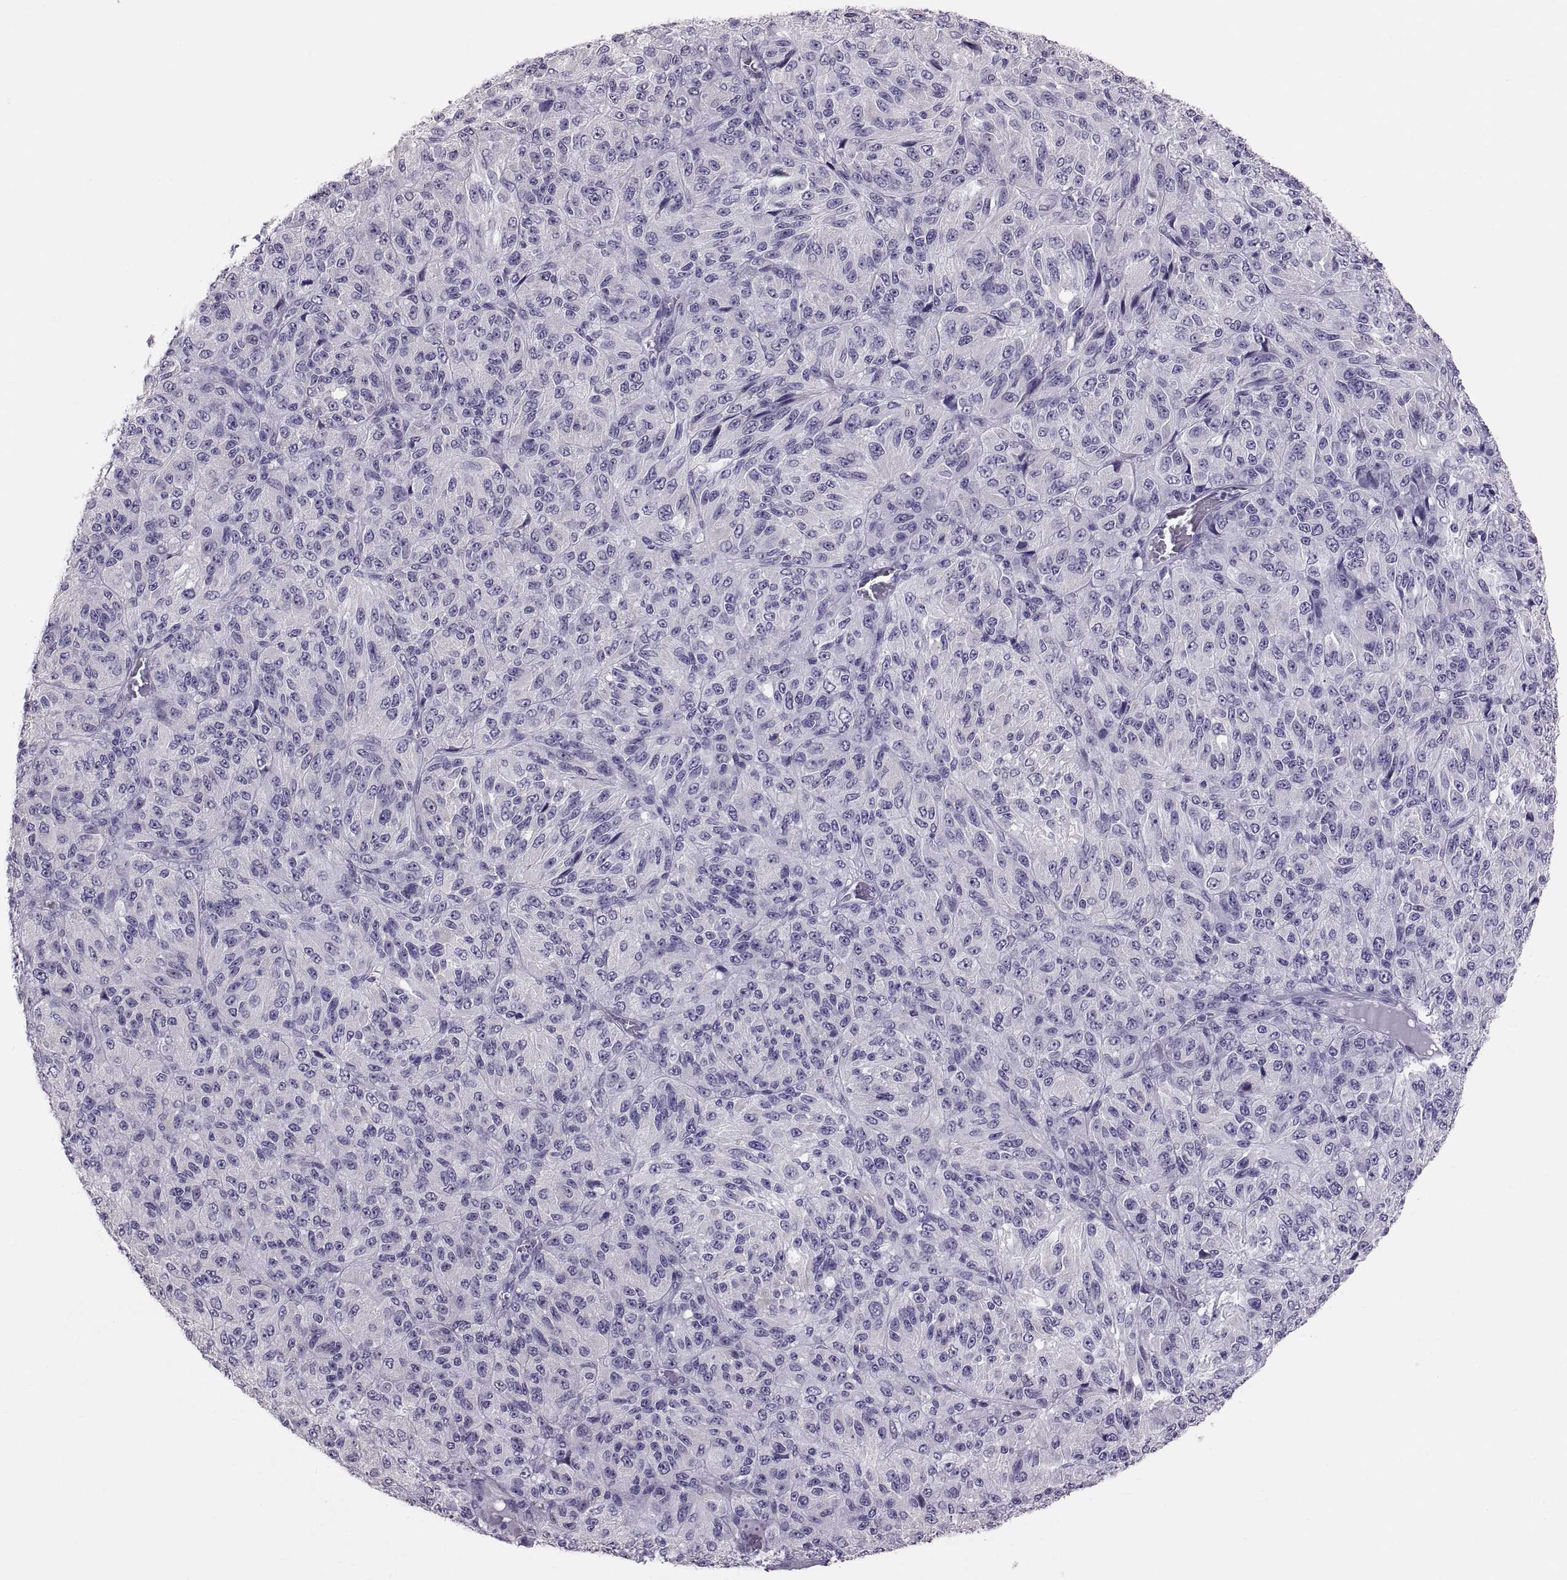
{"staining": {"intensity": "negative", "quantity": "none", "location": "none"}, "tissue": "melanoma", "cell_type": "Tumor cells", "image_type": "cancer", "snomed": [{"axis": "morphology", "description": "Malignant melanoma, Metastatic site"}, {"axis": "topography", "description": "Brain"}], "caption": "Immunohistochemical staining of human malignant melanoma (metastatic site) displays no significant positivity in tumor cells. (DAB immunohistochemistry, high magnification).", "gene": "FAM170A", "patient": {"sex": "female", "age": 56}}